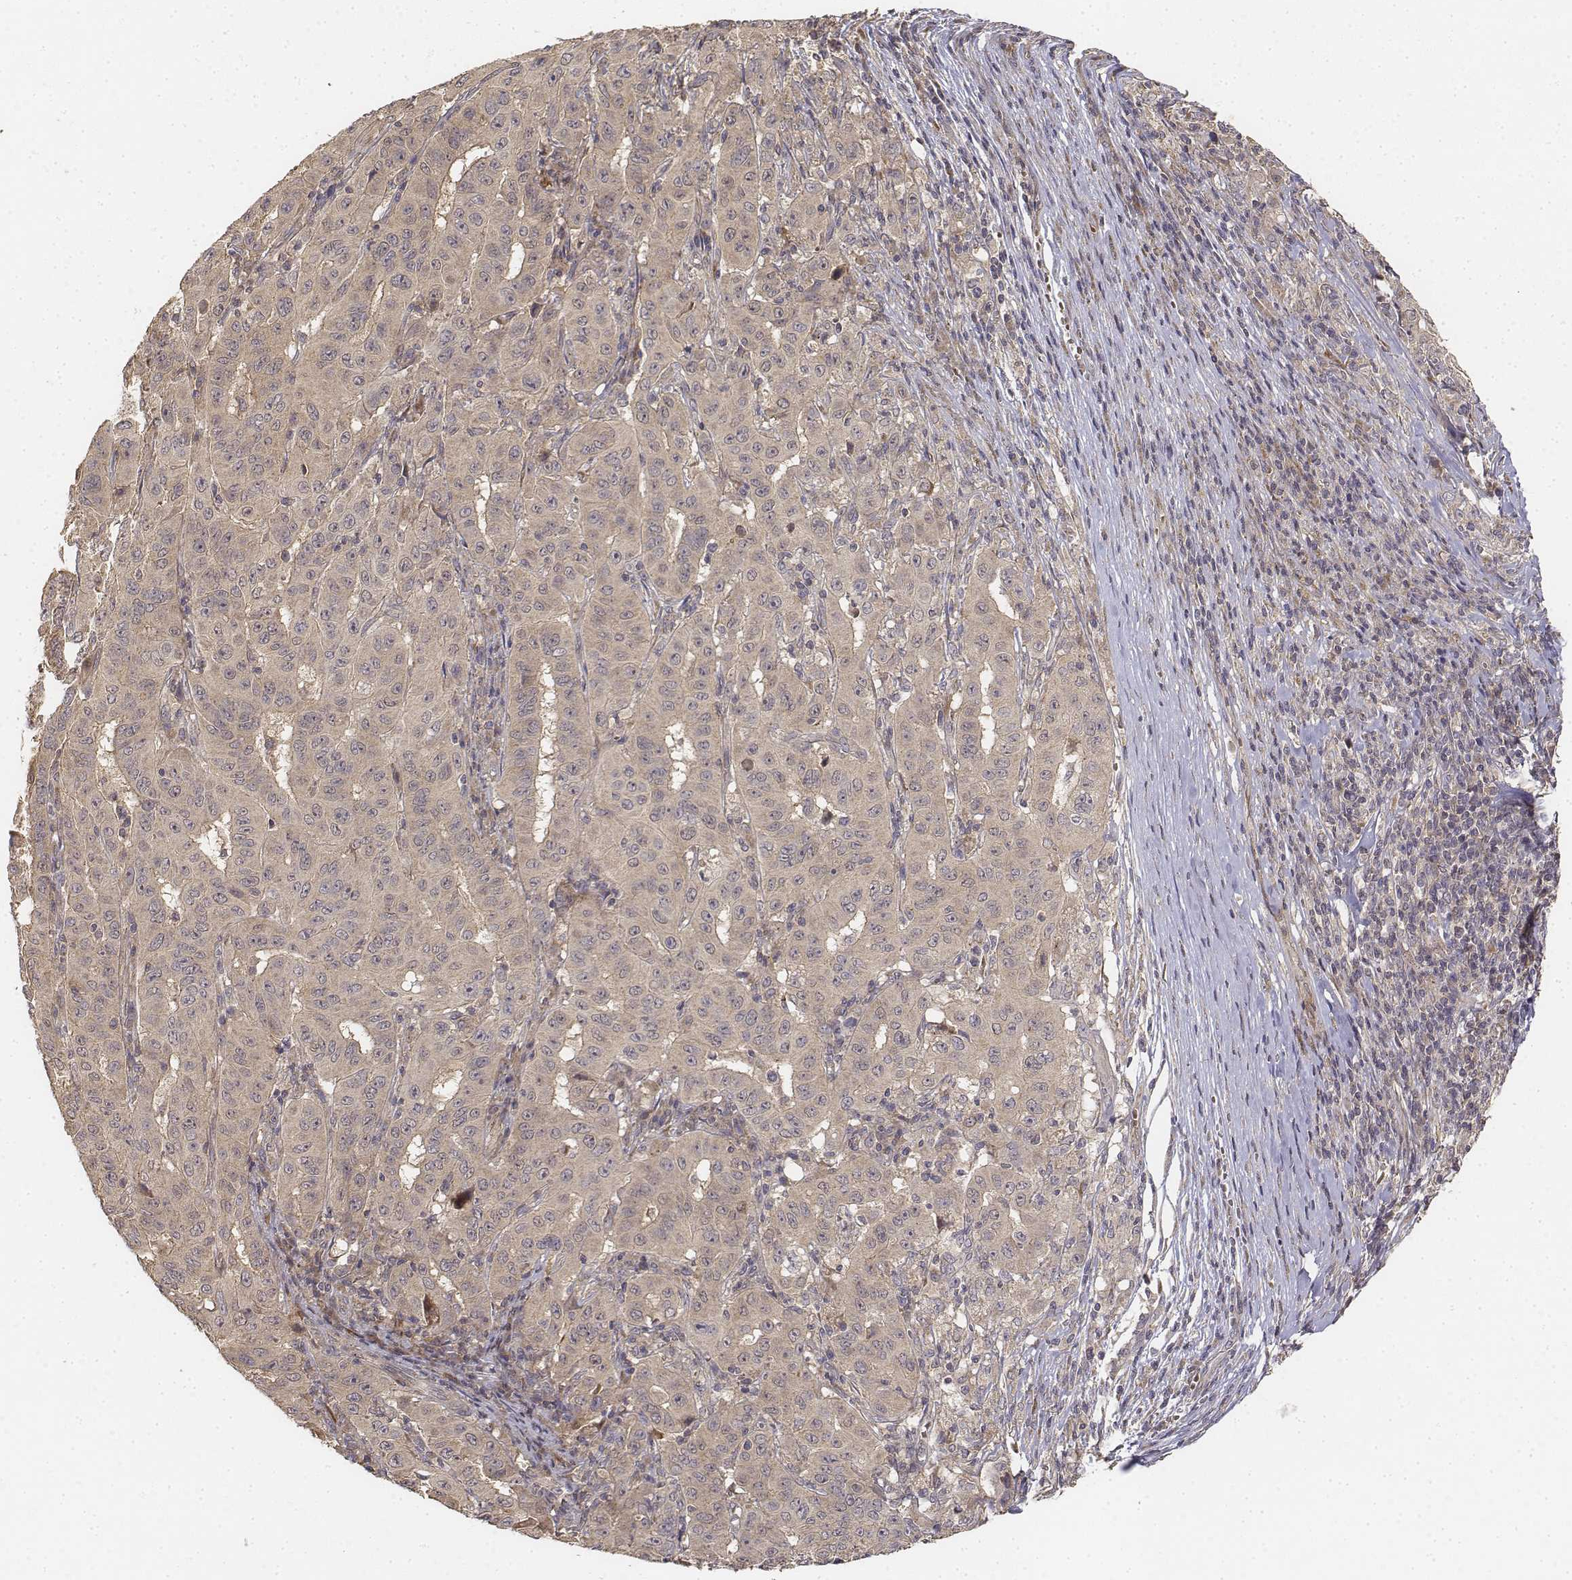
{"staining": {"intensity": "weak", "quantity": ">75%", "location": "cytoplasmic/membranous"}, "tissue": "pancreatic cancer", "cell_type": "Tumor cells", "image_type": "cancer", "snomed": [{"axis": "morphology", "description": "Adenocarcinoma, NOS"}, {"axis": "topography", "description": "Pancreas"}], "caption": "Pancreatic cancer stained with a brown dye displays weak cytoplasmic/membranous positive positivity in approximately >75% of tumor cells.", "gene": "FBXO21", "patient": {"sex": "male", "age": 63}}